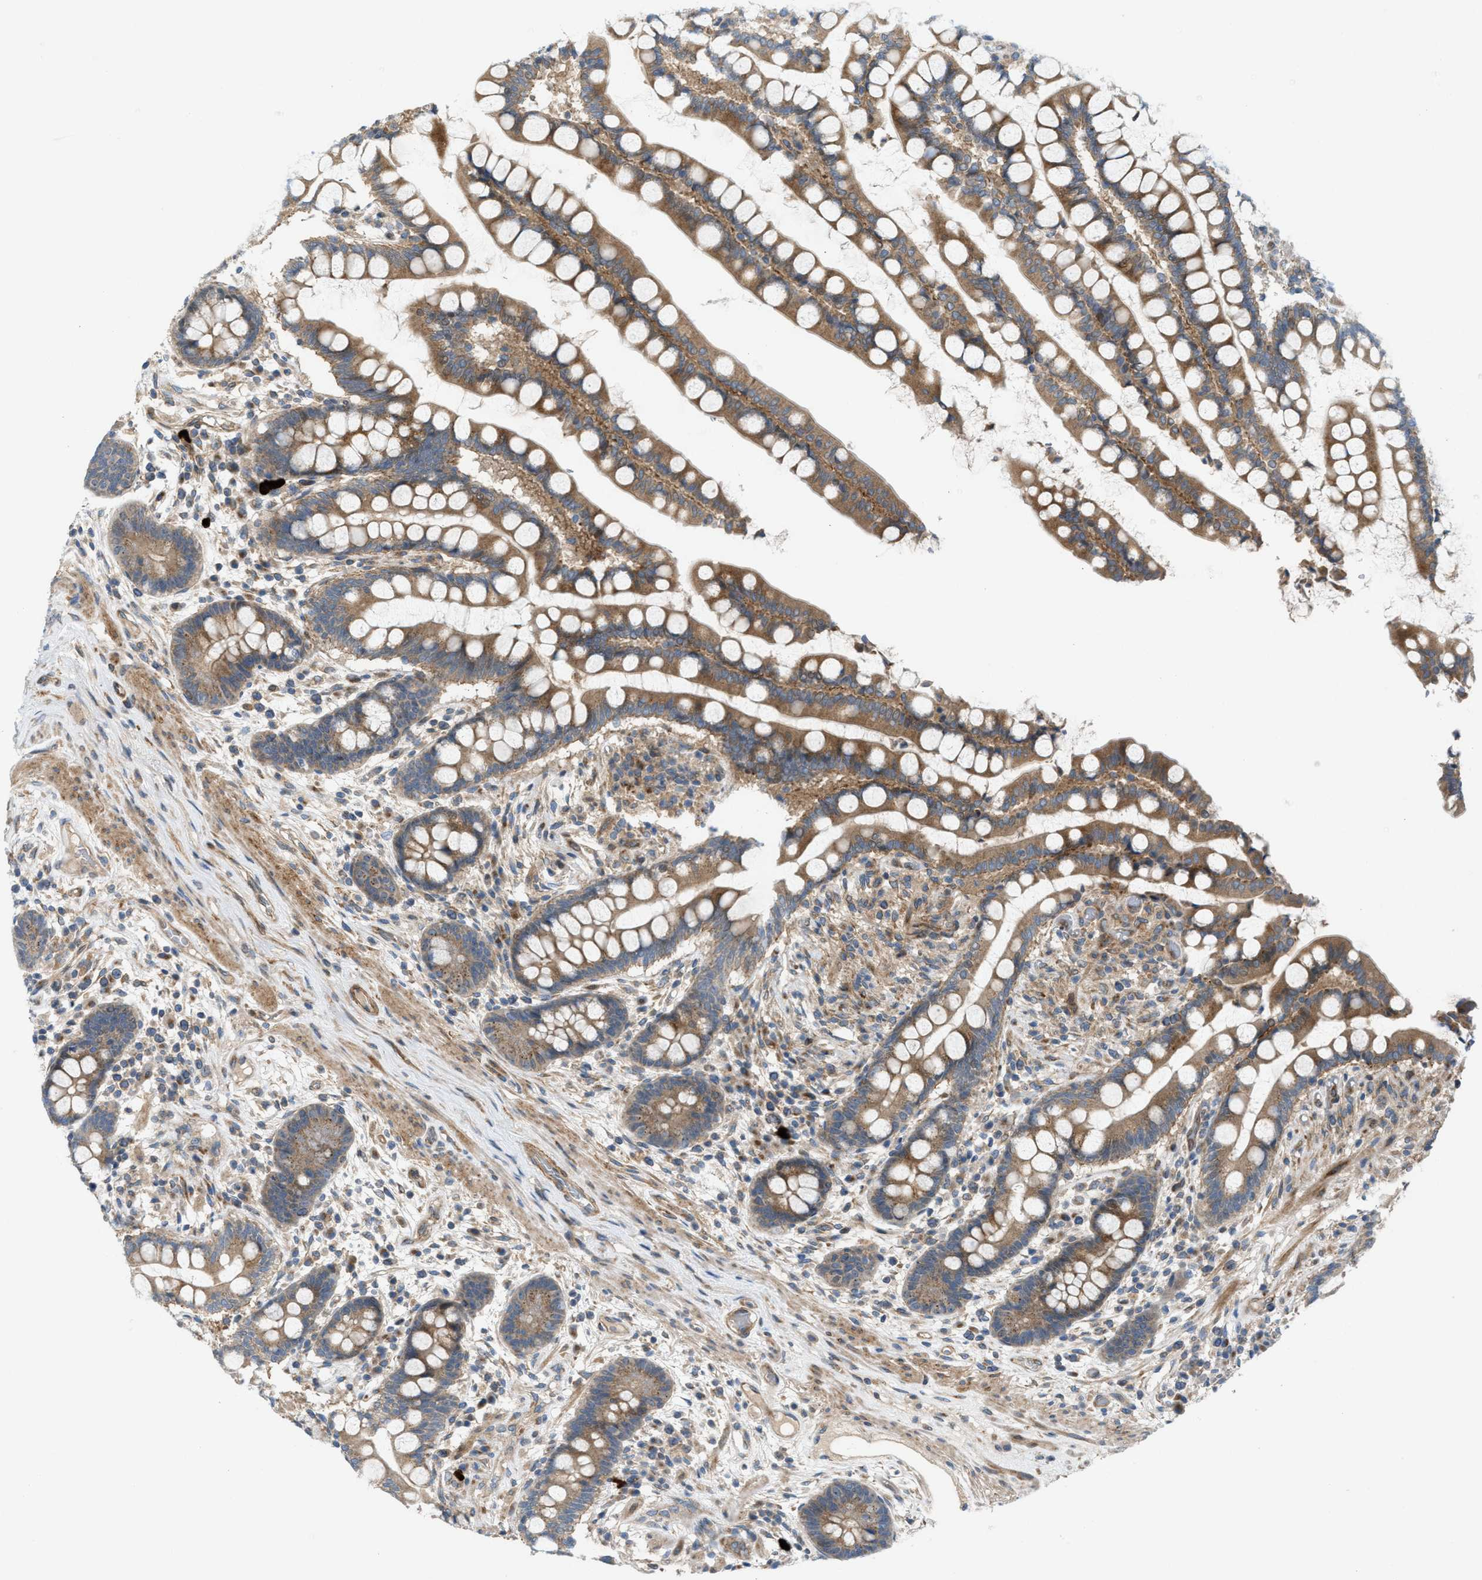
{"staining": {"intensity": "weak", "quantity": "25%-75%", "location": "cytoplasmic/membranous"}, "tissue": "colon", "cell_type": "Endothelial cells", "image_type": "normal", "snomed": [{"axis": "morphology", "description": "Normal tissue, NOS"}, {"axis": "topography", "description": "Colon"}], "caption": "Immunohistochemical staining of unremarkable human colon exhibits weak cytoplasmic/membranous protein positivity in about 25%-75% of endothelial cells.", "gene": "CYB5D1", "patient": {"sex": "male", "age": 73}}